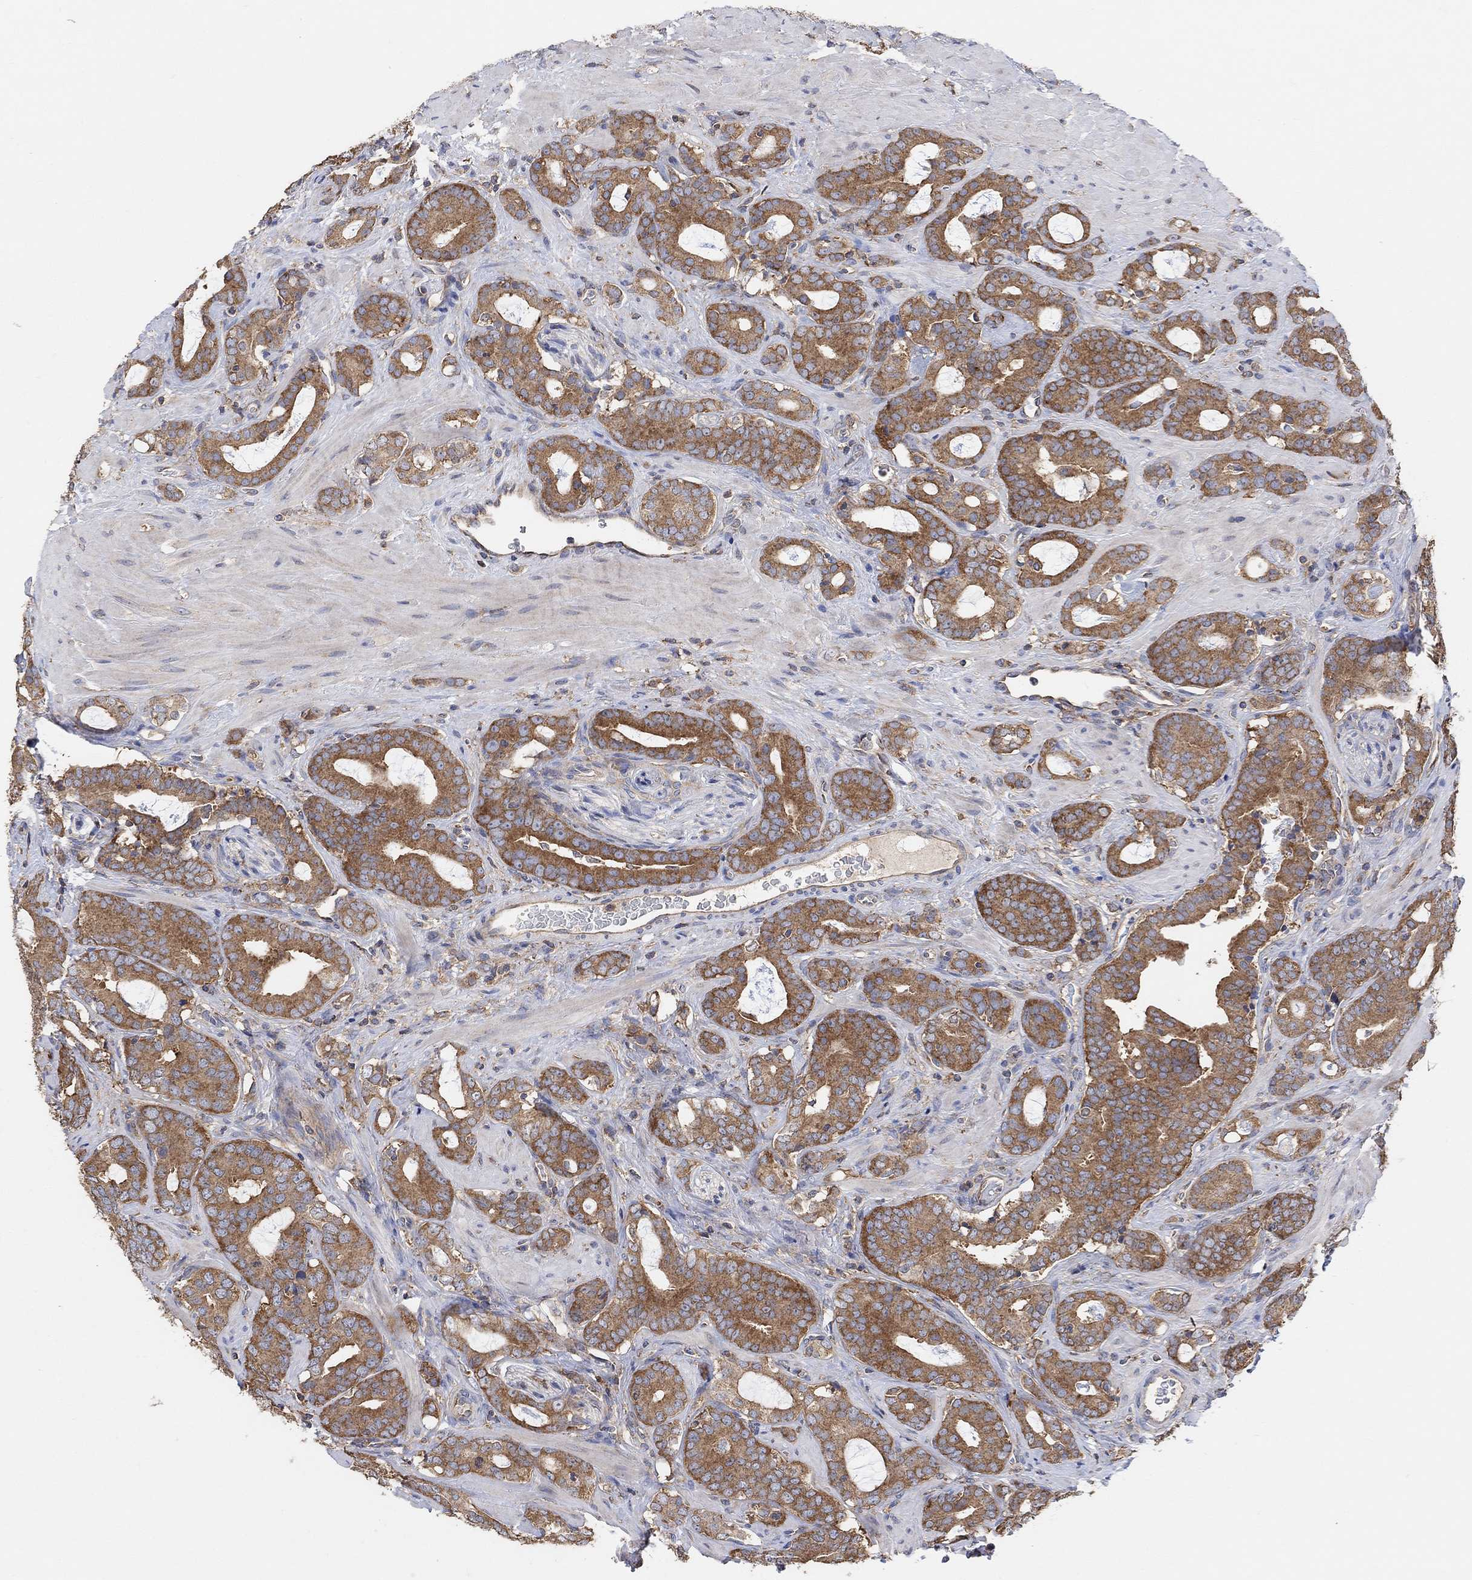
{"staining": {"intensity": "strong", "quantity": ">75%", "location": "cytoplasmic/membranous"}, "tissue": "prostate cancer", "cell_type": "Tumor cells", "image_type": "cancer", "snomed": [{"axis": "morphology", "description": "Adenocarcinoma, NOS"}, {"axis": "topography", "description": "Prostate"}], "caption": "Human prostate adenocarcinoma stained with a protein marker exhibits strong staining in tumor cells.", "gene": "BLOC1S3", "patient": {"sex": "male", "age": 55}}